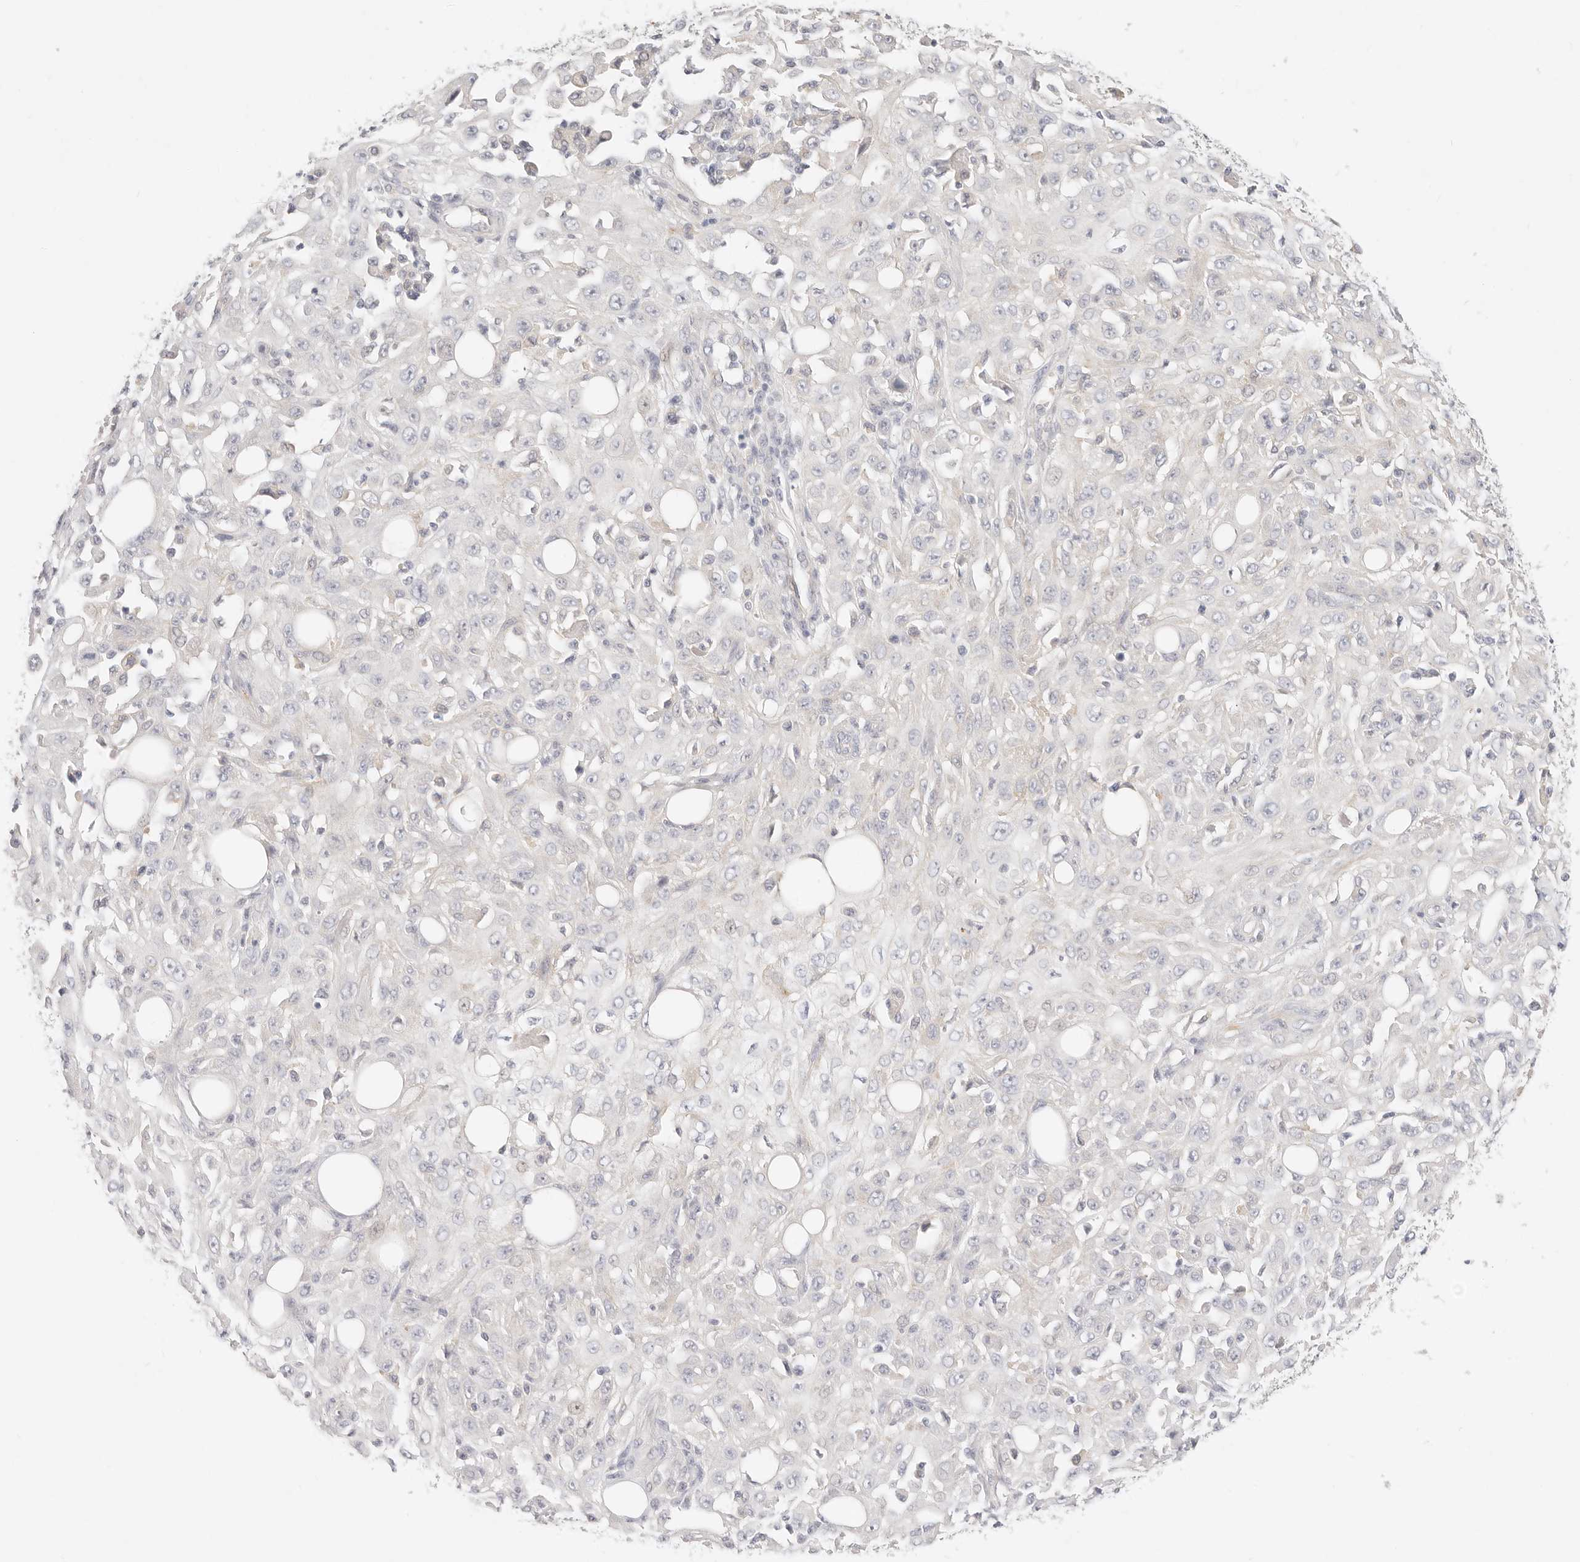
{"staining": {"intensity": "negative", "quantity": "none", "location": "none"}, "tissue": "skin cancer", "cell_type": "Tumor cells", "image_type": "cancer", "snomed": [{"axis": "morphology", "description": "Squamous cell carcinoma, NOS"}, {"axis": "morphology", "description": "Squamous cell carcinoma, metastatic, NOS"}, {"axis": "topography", "description": "Skin"}, {"axis": "topography", "description": "Lymph node"}], "caption": "Skin cancer (metastatic squamous cell carcinoma) was stained to show a protein in brown. There is no significant positivity in tumor cells. (DAB (3,3'-diaminobenzidine) immunohistochemistry (IHC) visualized using brightfield microscopy, high magnification).", "gene": "UBXN10", "patient": {"sex": "male", "age": 75}}